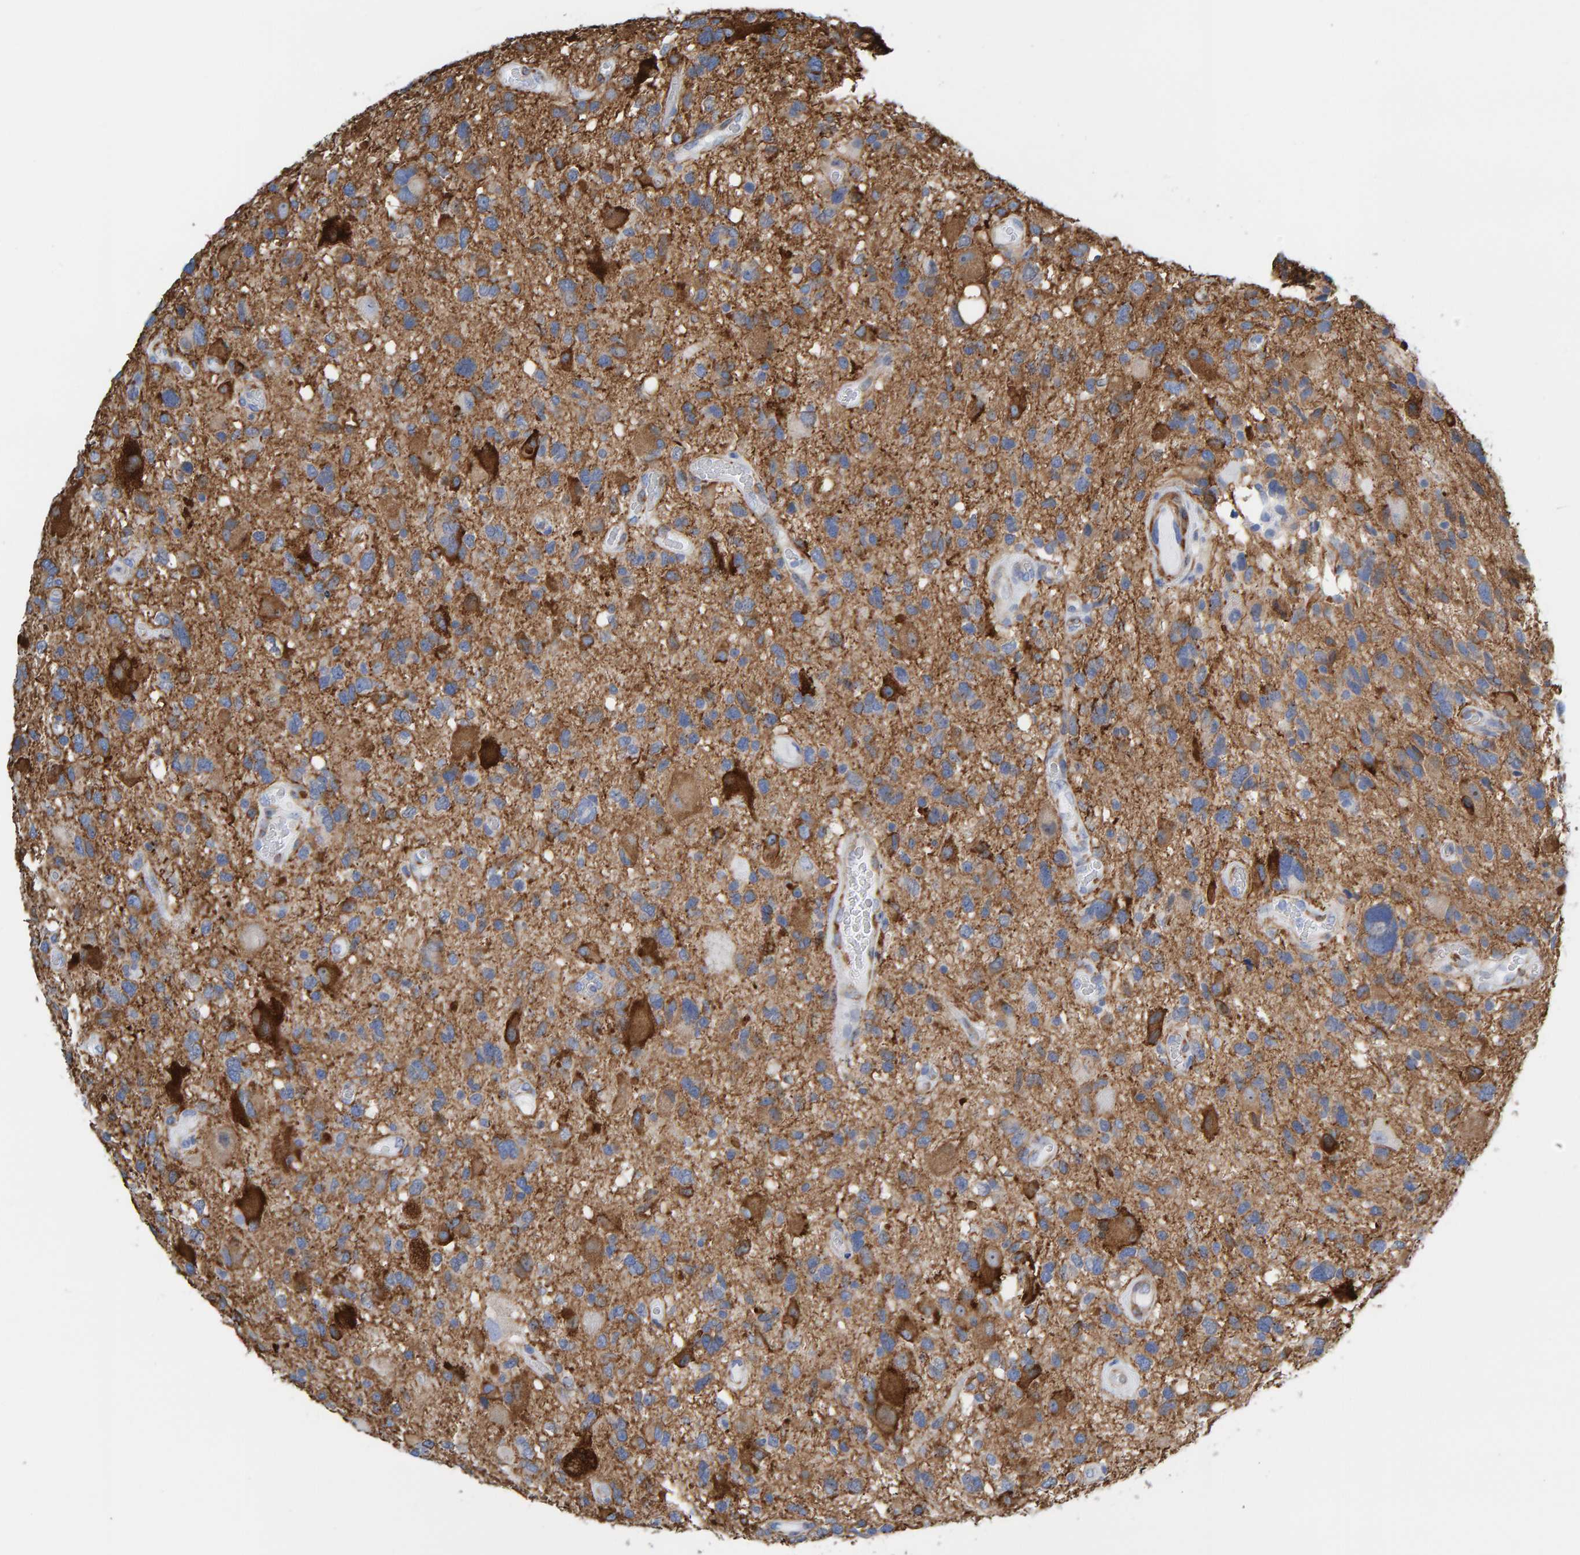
{"staining": {"intensity": "moderate", "quantity": ">75%", "location": "cytoplasmic/membranous"}, "tissue": "glioma", "cell_type": "Tumor cells", "image_type": "cancer", "snomed": [{"axis": "morphology", "description": "Glioma, malignant, High grade"}, {"axis": "topography", "description": "Brain"}], "caption": "Brown immunohistochemical staining in human high-grade glioma (malignant) demonstrates moderate cytoplasmic/membranous positivity in about >75% of tumor cells.", "gene": "MAP1B", "patient": {"sex": "male", "age": 33}}